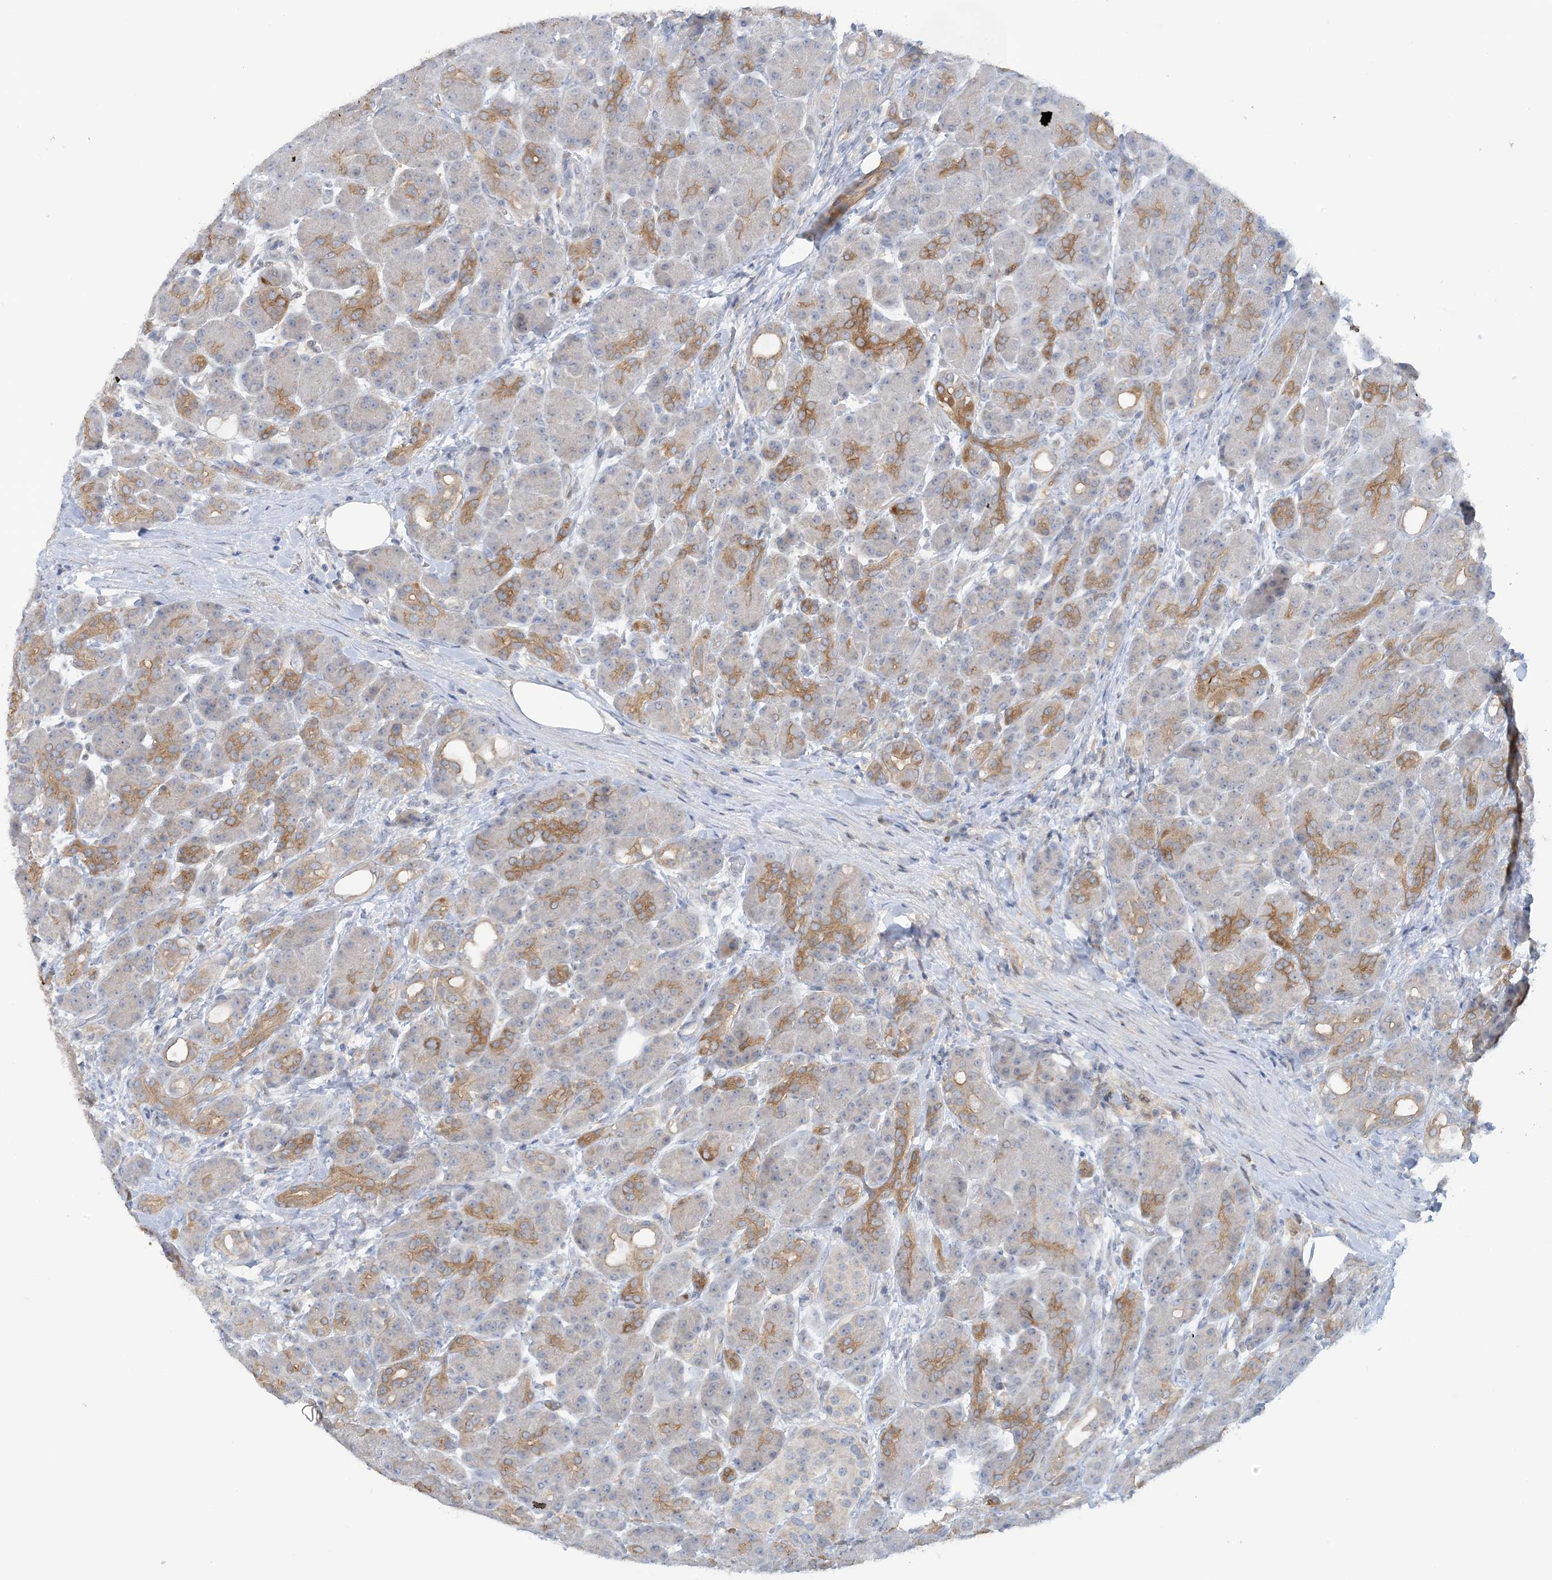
{"staining": {"intensity": "moderate", "quantity": "25%-75%", "location": "cytoplasmic/membranous"}, "tissue": "pancreas", "cell_type": "Exocrine glandular cells", "image_type": "normal", "snomed": [{"axis": "morphology", "description": "Normal tissue, NOS"}, {"axis": "topography", "description": "Pancreas"}], "caption": "Benign pancreas was stained to show a protein in brown. There is medium levels of moderate cytoplasmic/membranous positivity in about 25%-75% of exocrine glandular cells. The protein of interest is stained brown, and the nuclei are stained in blue (DAB (3,3'-diaminobenzidine) IHC with brightfield microscopy, high magnification).", "gene": "MRPS18A", "patient": {"sex": "male", "age": 63}}